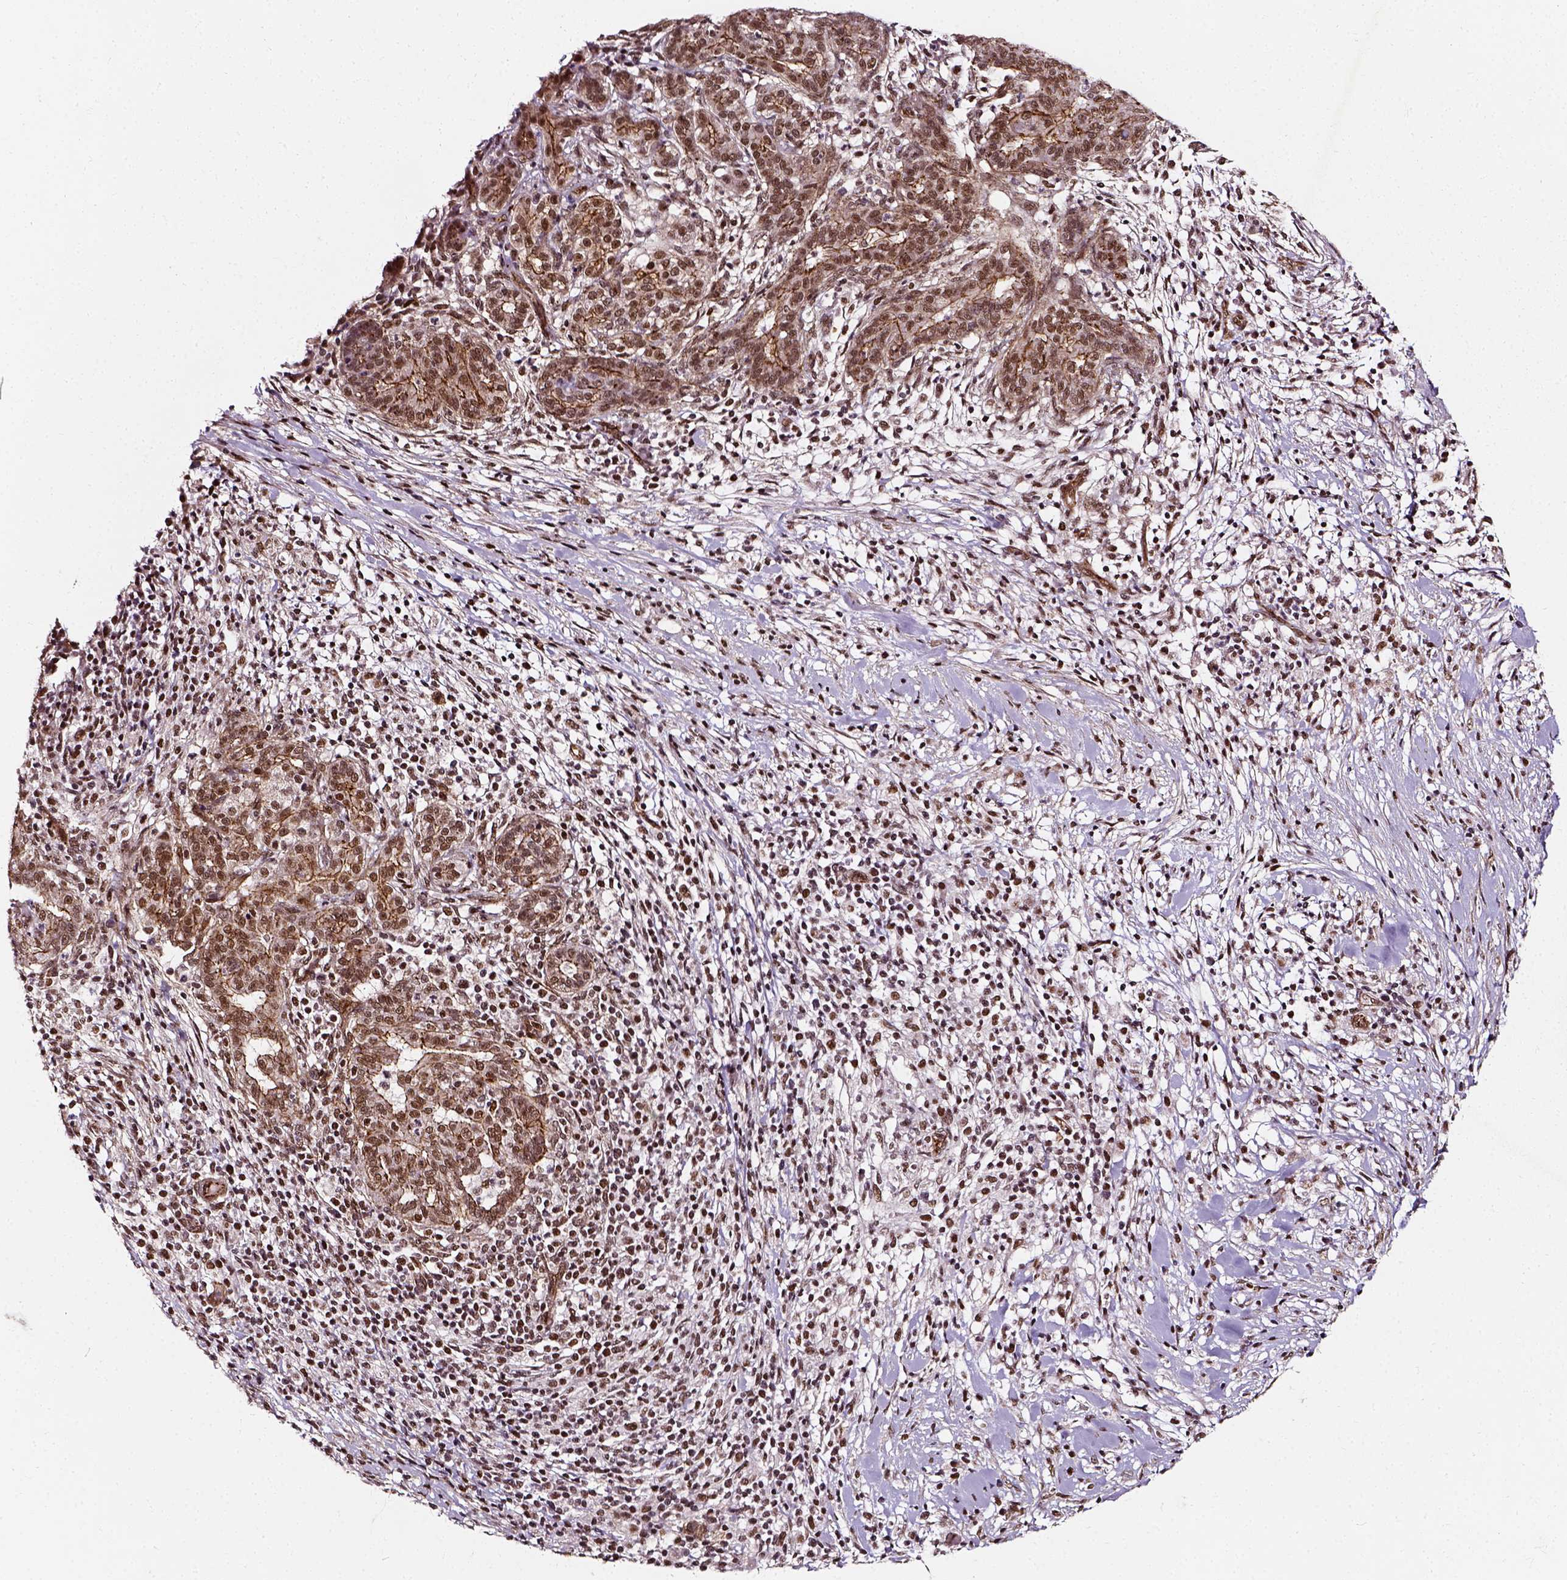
{"staining": {"intensity": "moderate", "quantity": "25%-75%", "location": "nuclear"}, "tissue": "pancreatic cancer", "cell_type": "Tumor cells", "image_type": "cancer", "snomed": [{"axis": "morphology", "description": "Adenocarcinoma, NOS"}, {"axis": "topography", "description": "Pancreas"}], "caption": "Protein expression analysis of human pancreatic cancer (adenocarcinoma) reveals moderate nuclear positivity in approximately 25%-75% of tumor cells. The protein is shown in brown color, while the nuclei are stained blue.", "gene": "NACC1", "patient": {"sex": "male", "age": 44}}